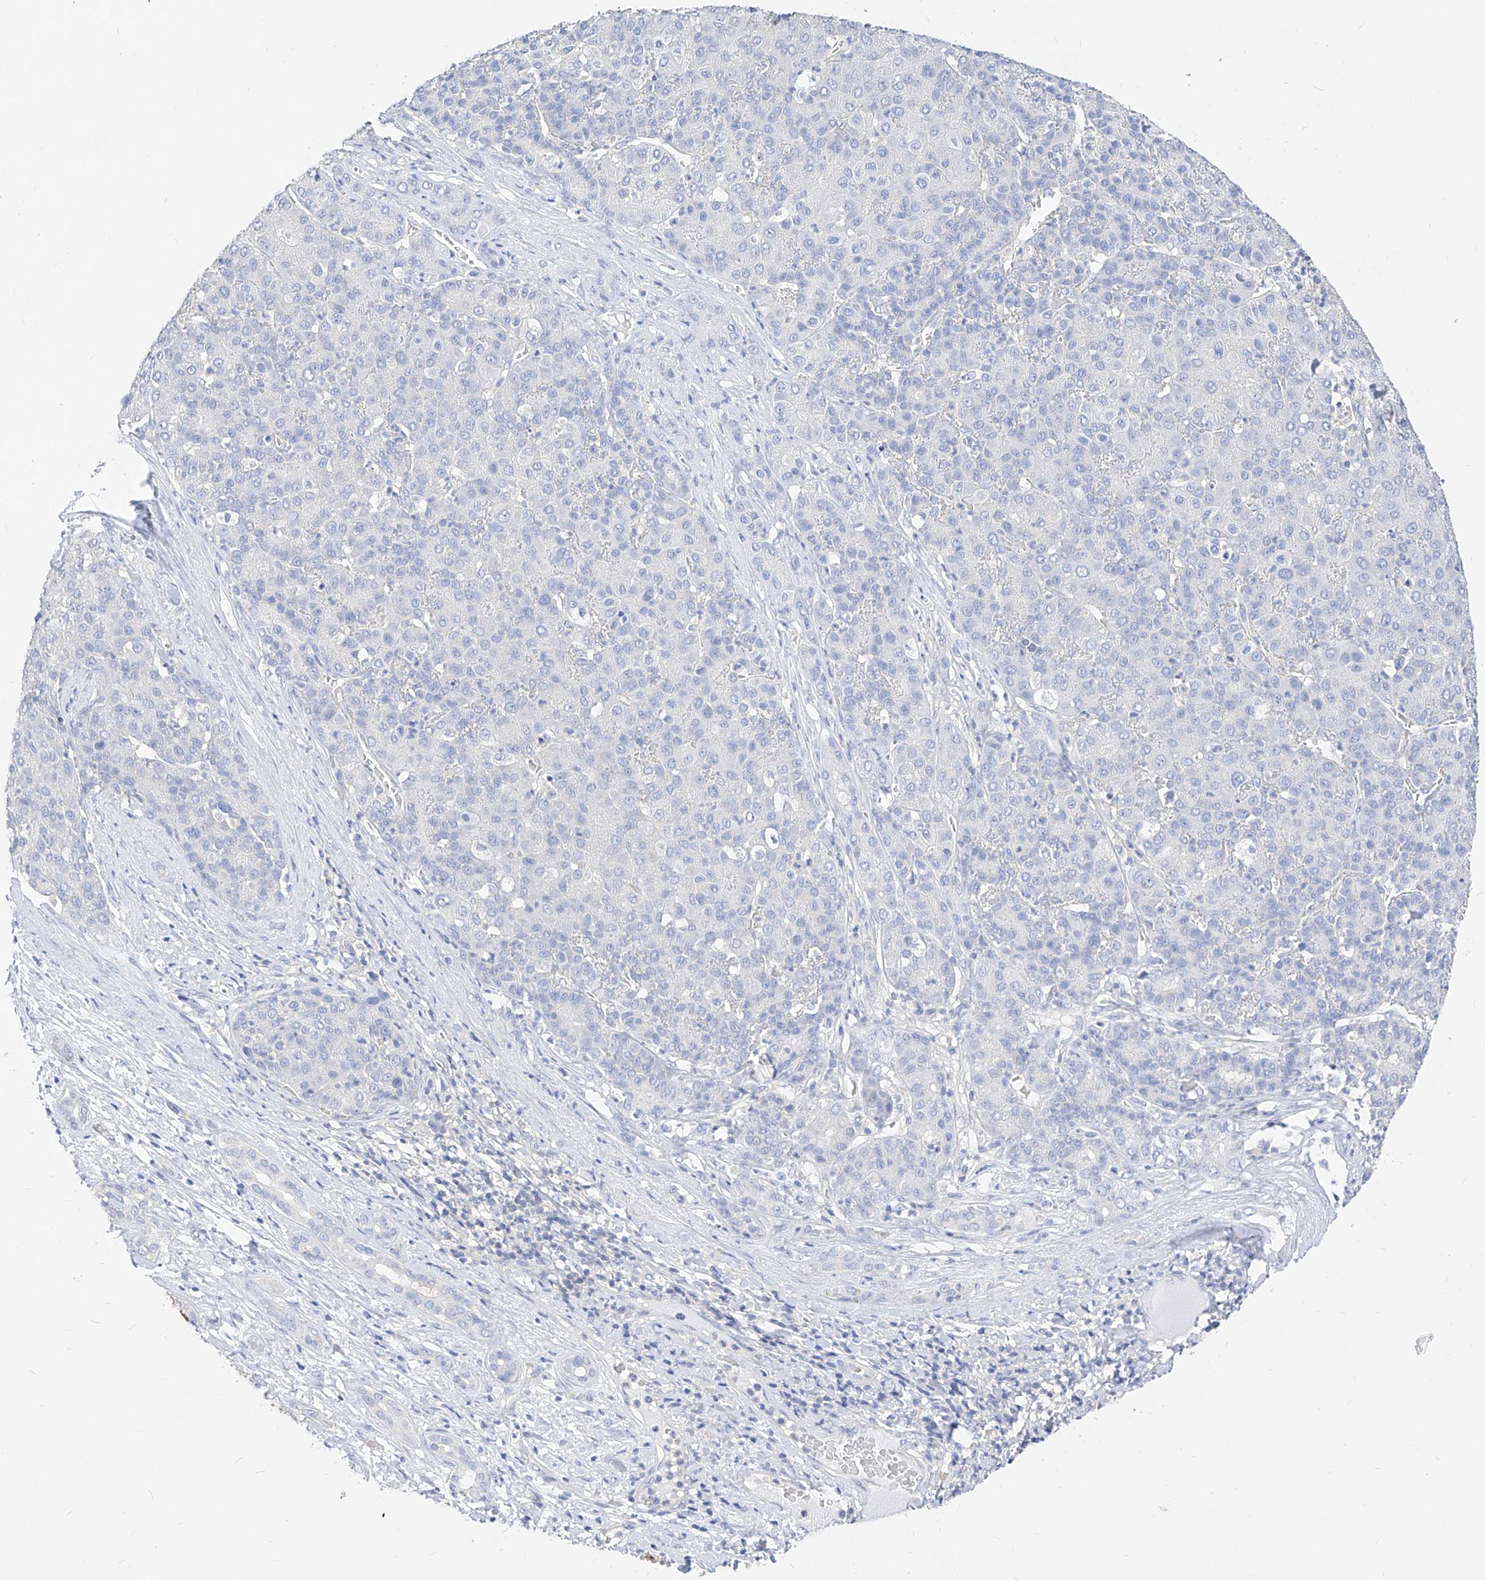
{"staining": {"intensity": "negative", "quantity": "none", "location": "none"}, "tissue": "liver cancer", "cell_type": "Tumor cells", "image_type": "cancer", "snomed": [{"axis": "morphology", "description": "Carcinoma, Hepatocellular, NOS"}, {"axis": "topography", "description": "Liver"}], "caption": "Human hepatocellular carcinoma (liver) stained for a protein using IHC reveals no positivity in tumor cells.", "gene": "ZZEF1", "patient": {"sex": "male", "age": 65}}